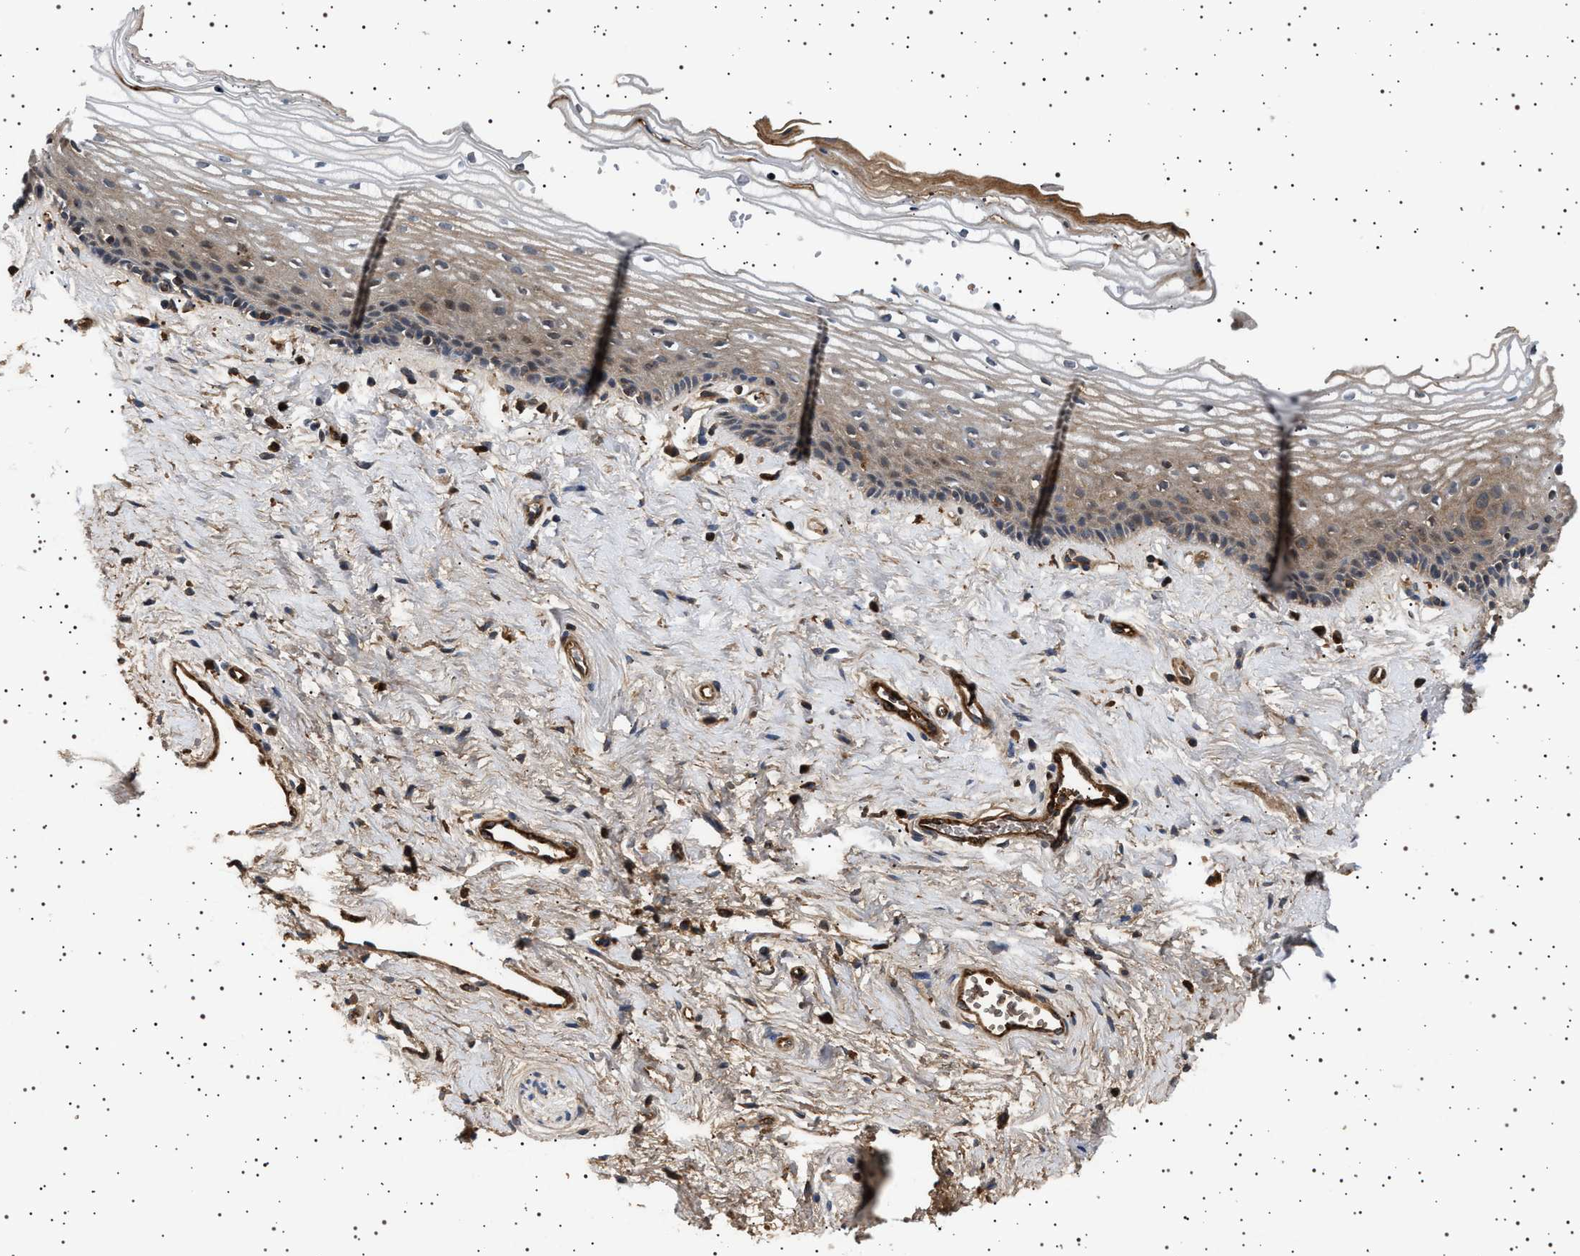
{"staining": {"intensity": "moderate", "quantity": "<25%", "location": "cytoplasmic/membranous"}, "tissue": "vagina", "cell_type": "Squamous epithelial cells", "image_type": "normal", "snomed": [{"axis": "morphology", "description": "Normal tissue, NOS"}, {"axis": "topography", "description": "Vagina"}], "caption": "IHC of normal human vagina reveals low levels of moderate cytoplasmic/membranous staining in approximately <25% of squamous epithelial cells.", "gene": "FICD", "patient": {"sex": "female", "age": 46}}